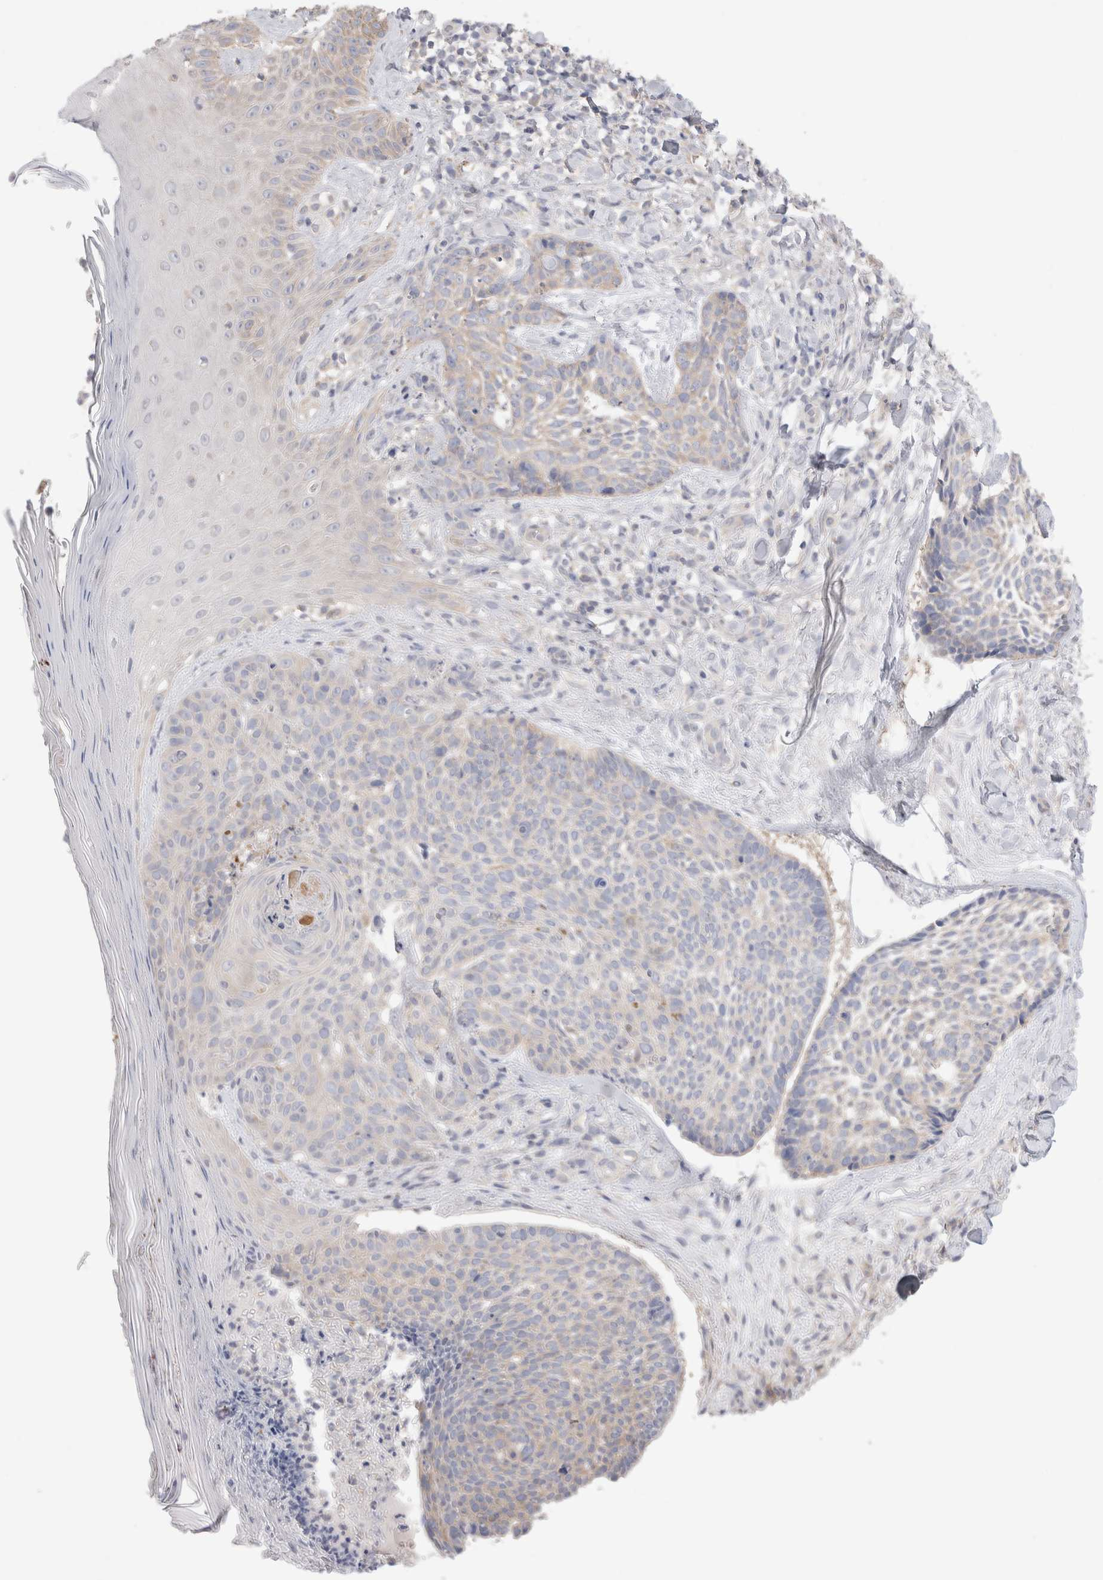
{"staining": {"intensity": "negative", "quantity": "none", "location": "none"}, "tissue": "skin cancer", "cell_type": "Tumor cells", "image_type": "cancer", "snomed": [{"axis": "morphology", "description": "Normal tissue, NOS"}, {"axis": "morphology", "description": "Basal cell carcinoma"}, {"axis": "topography", "description": "Skin"}], "caption": "There is no significant positivity in tumor cells of basal cell carcinoma (skin).", "gene": "NDOR1", "patient": {"sex": "male", "age": 67}}